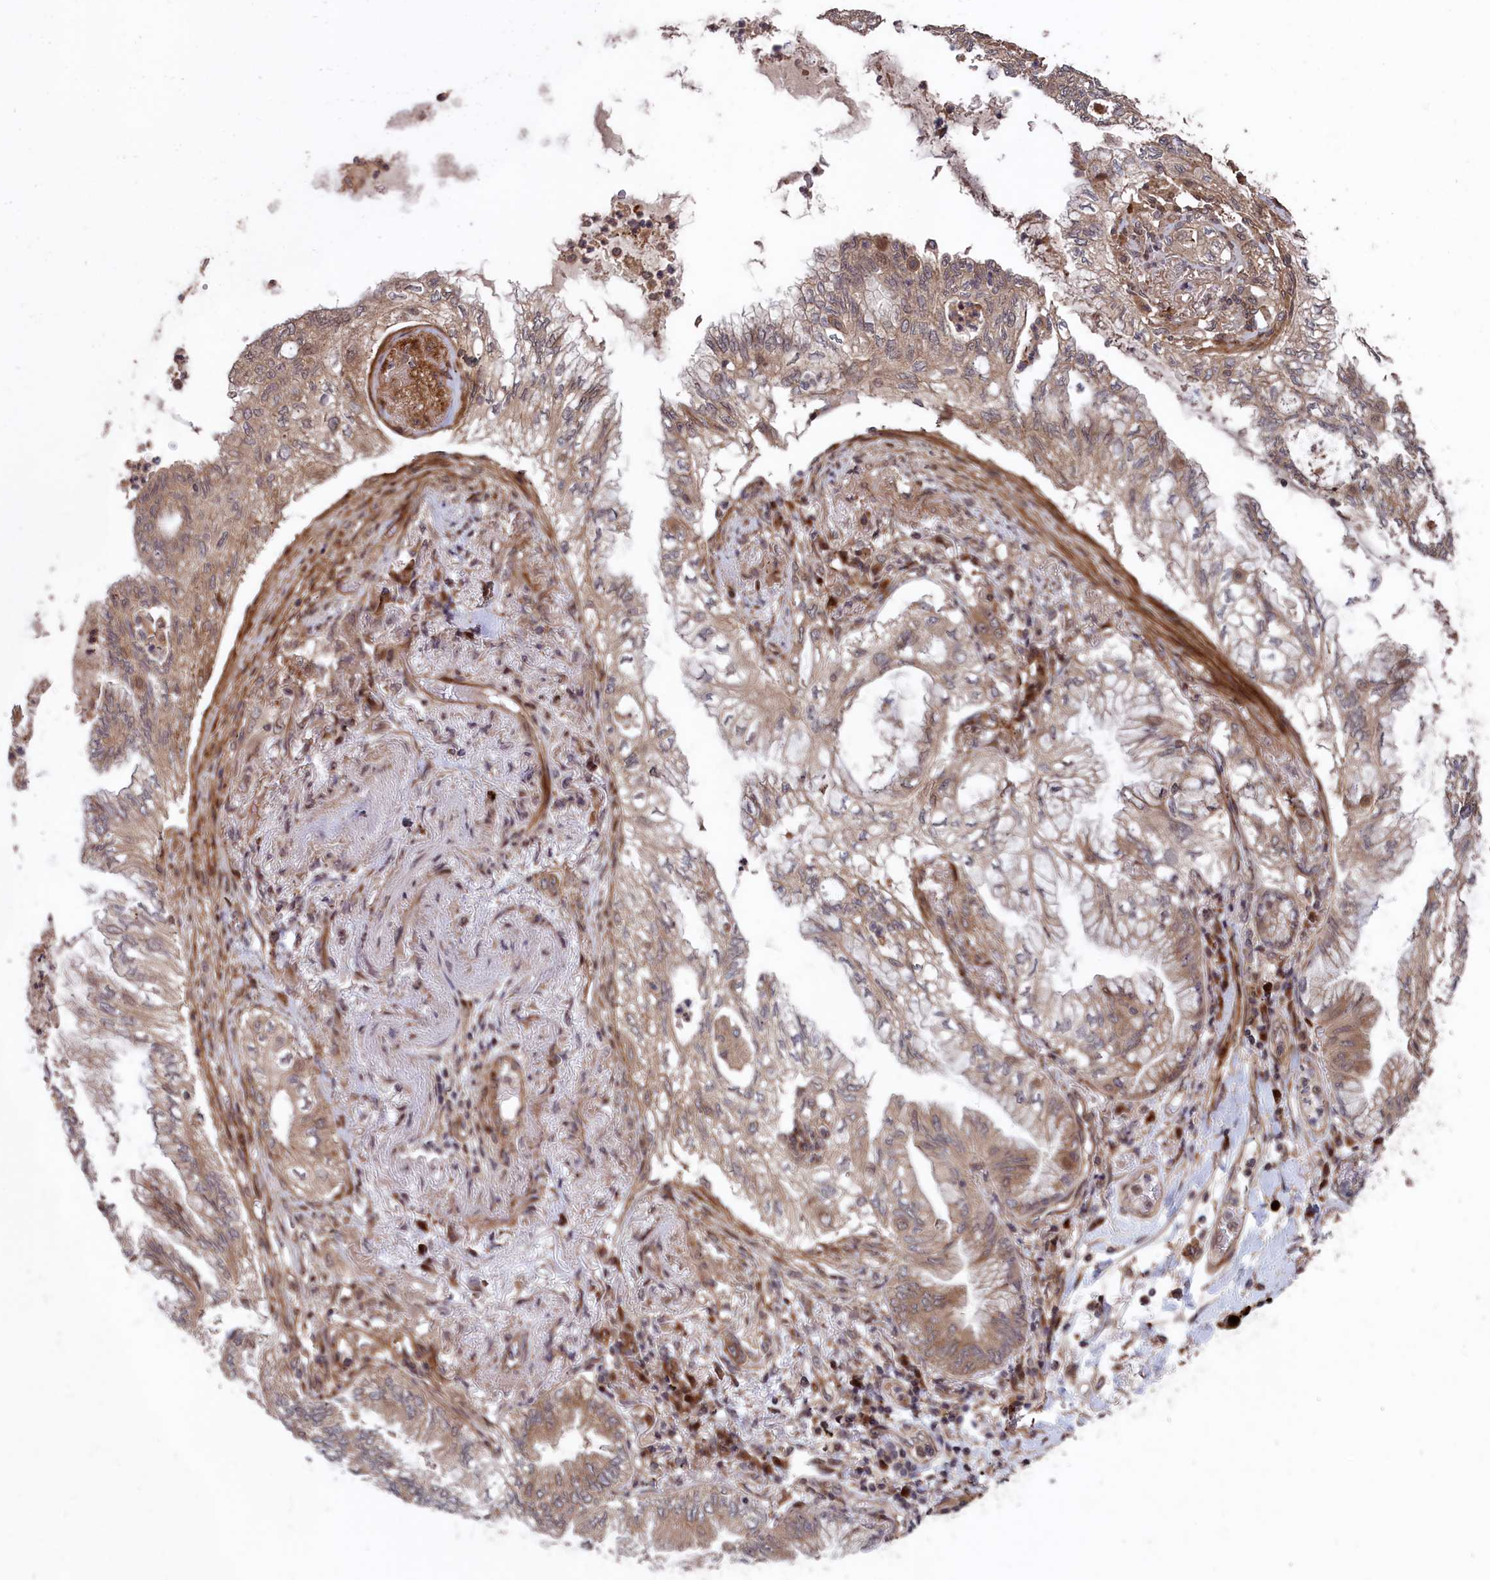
{"staining": {"intensity": "weak", "quantity": ">75%", "location": "cytoplasmic/membranous"}, "tissue": "lung cancer", "cell_type": "Tumor cells", "image_type": "cancer", "snomed": [{"axis": "morphology", "description": "Adenocarcinoma, NOS"}, {"axis": "topography", "description": "Lung"}], "caption": "Brown immunohistochemical staining in human lung cancer shows weak cytoplasmic/membranous expression in about >75% of tumor cells. (DAB = brown stain, brightfield microscopy at high magnification).", "gene": "LSG1", "patient": {"sex": "female", "age": 70}}